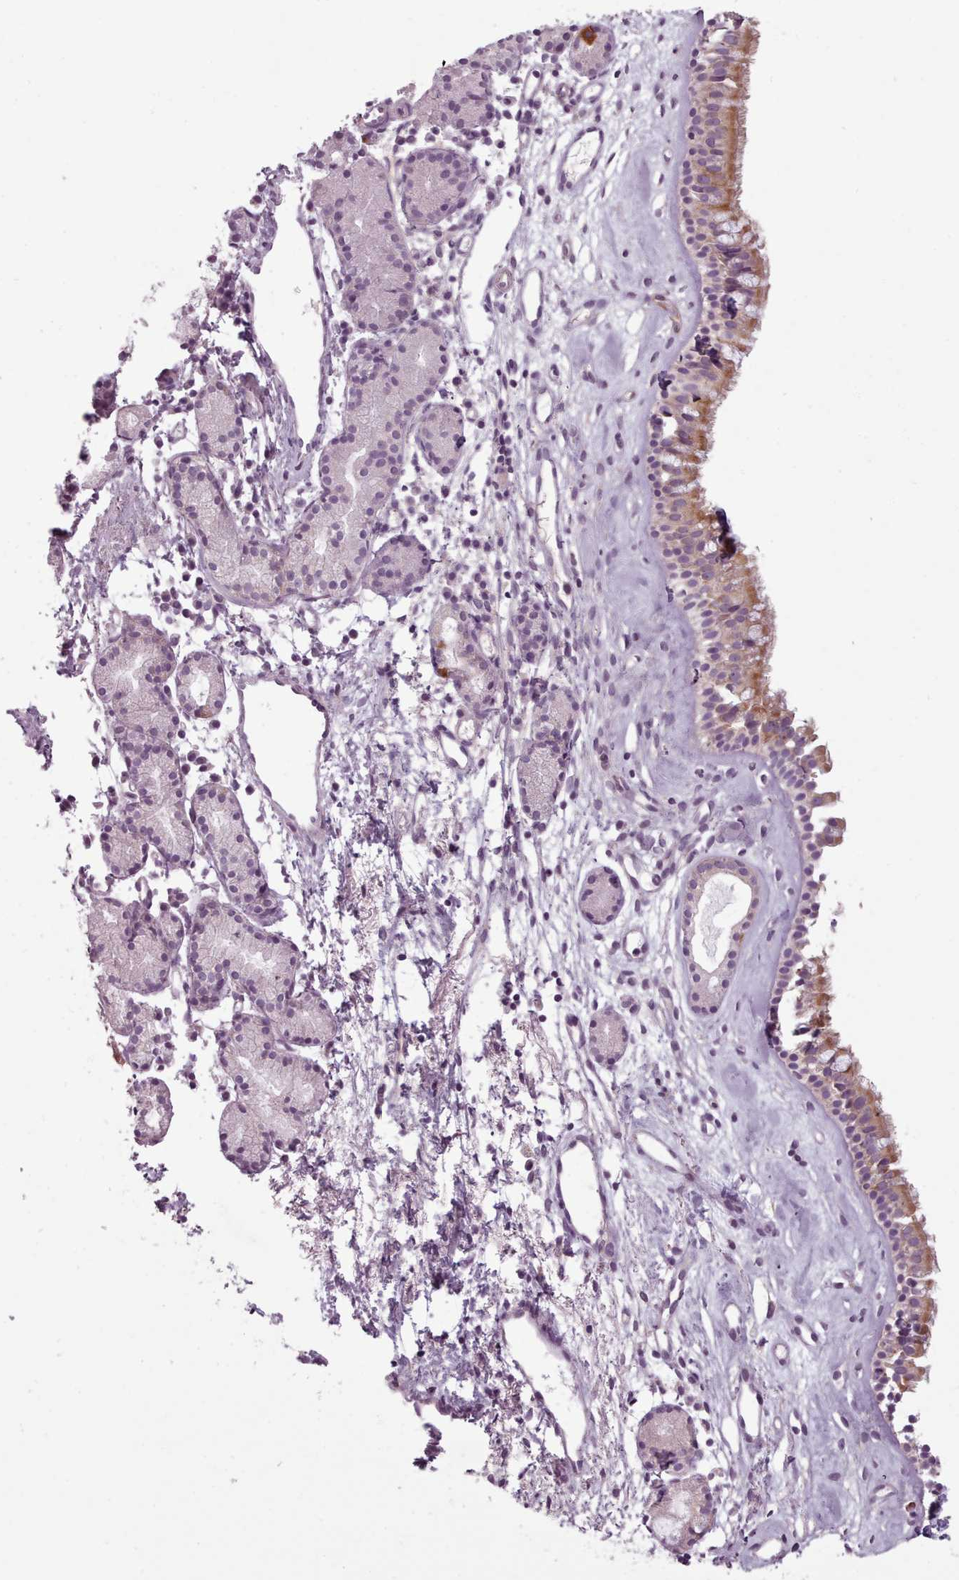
{"staining": {"intensity": "moderate", "quantity": "25%-75%", "location": "cytoplasmic/membranous"}, "tissue": "nasopharynx", "cell_type": "Respiratory epithelial cells", "image_type": "normal", "snomed": [{"axis": "morphology", "description": "Normal tissue, NOS"}, {"axis": "topography", "description": "Nasopharynx"}], "caption": "Respiratory epithelial cells reveal medium levels of moderate cytoplasmic/membranous positivity in about 25%-75% of cells in benign human nasopharynx.", "gene": "LAPTM5", "patient": {"sex": "male", "age": 82}}